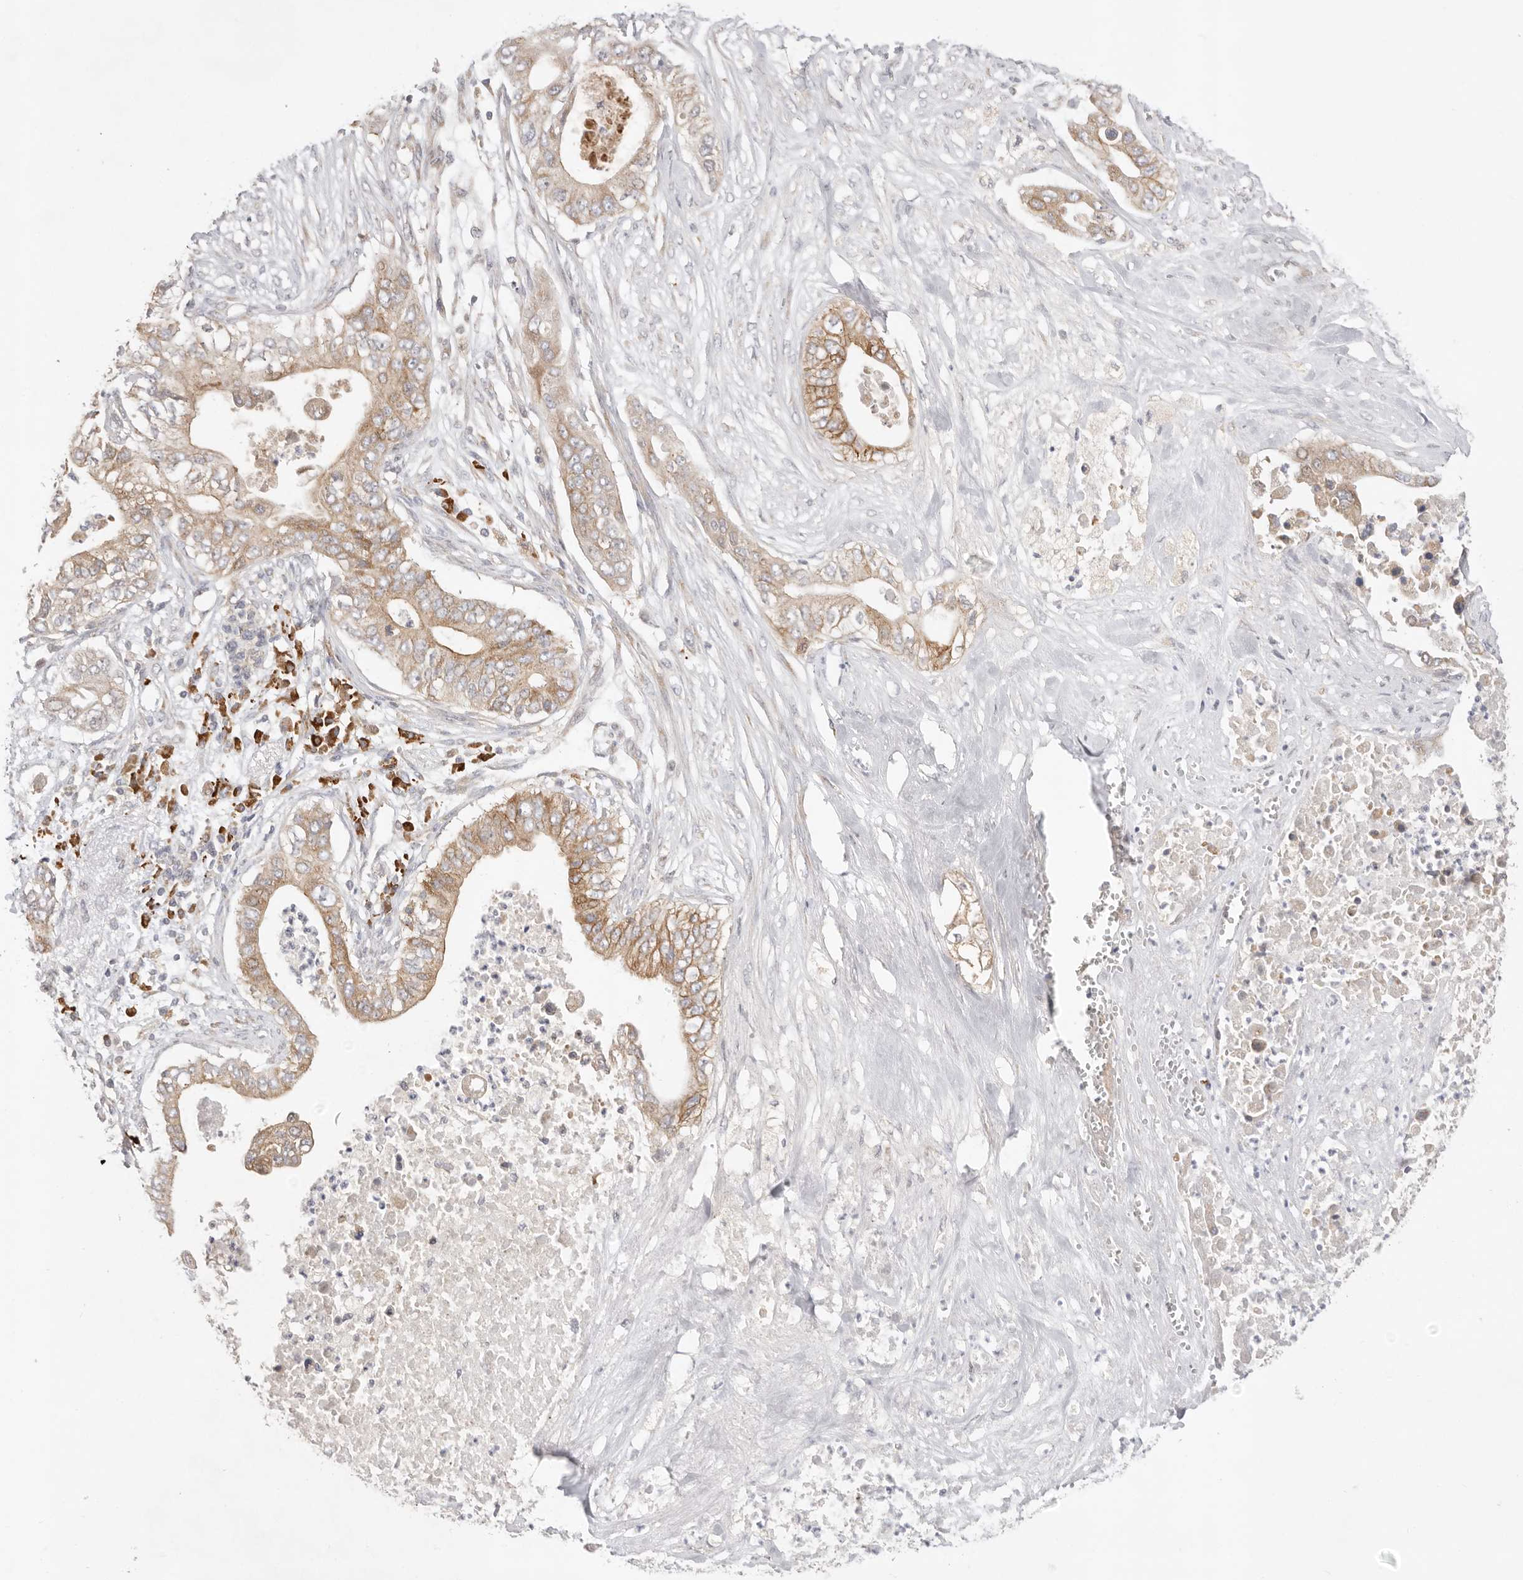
{"staining": {"intensity": "moderate", "quantity": ">75%", "location": "cytoplasmic/membranous"}, "tissue": "pancreatic cancer", "cell_type": "Tumor cells", "image_type": "cancer", "snomed": [{"axis": "morphology", "description": "Adenocarcinoma, NOS"}, {"axis": "topography", "description": "Pancreas"}], "caption": "Tumor cells exhibit medium levels of moderate cytoplasmic/membranous expression in about >75% of cells in pancreatic cancer (adenocarcinoma). Using DAB (brown) and hematoxylin (blue) stains, captured at high magnification using brightfield microscopy.", "gene": "USH1C", "patient": {"sex": "female", "age": 78}}